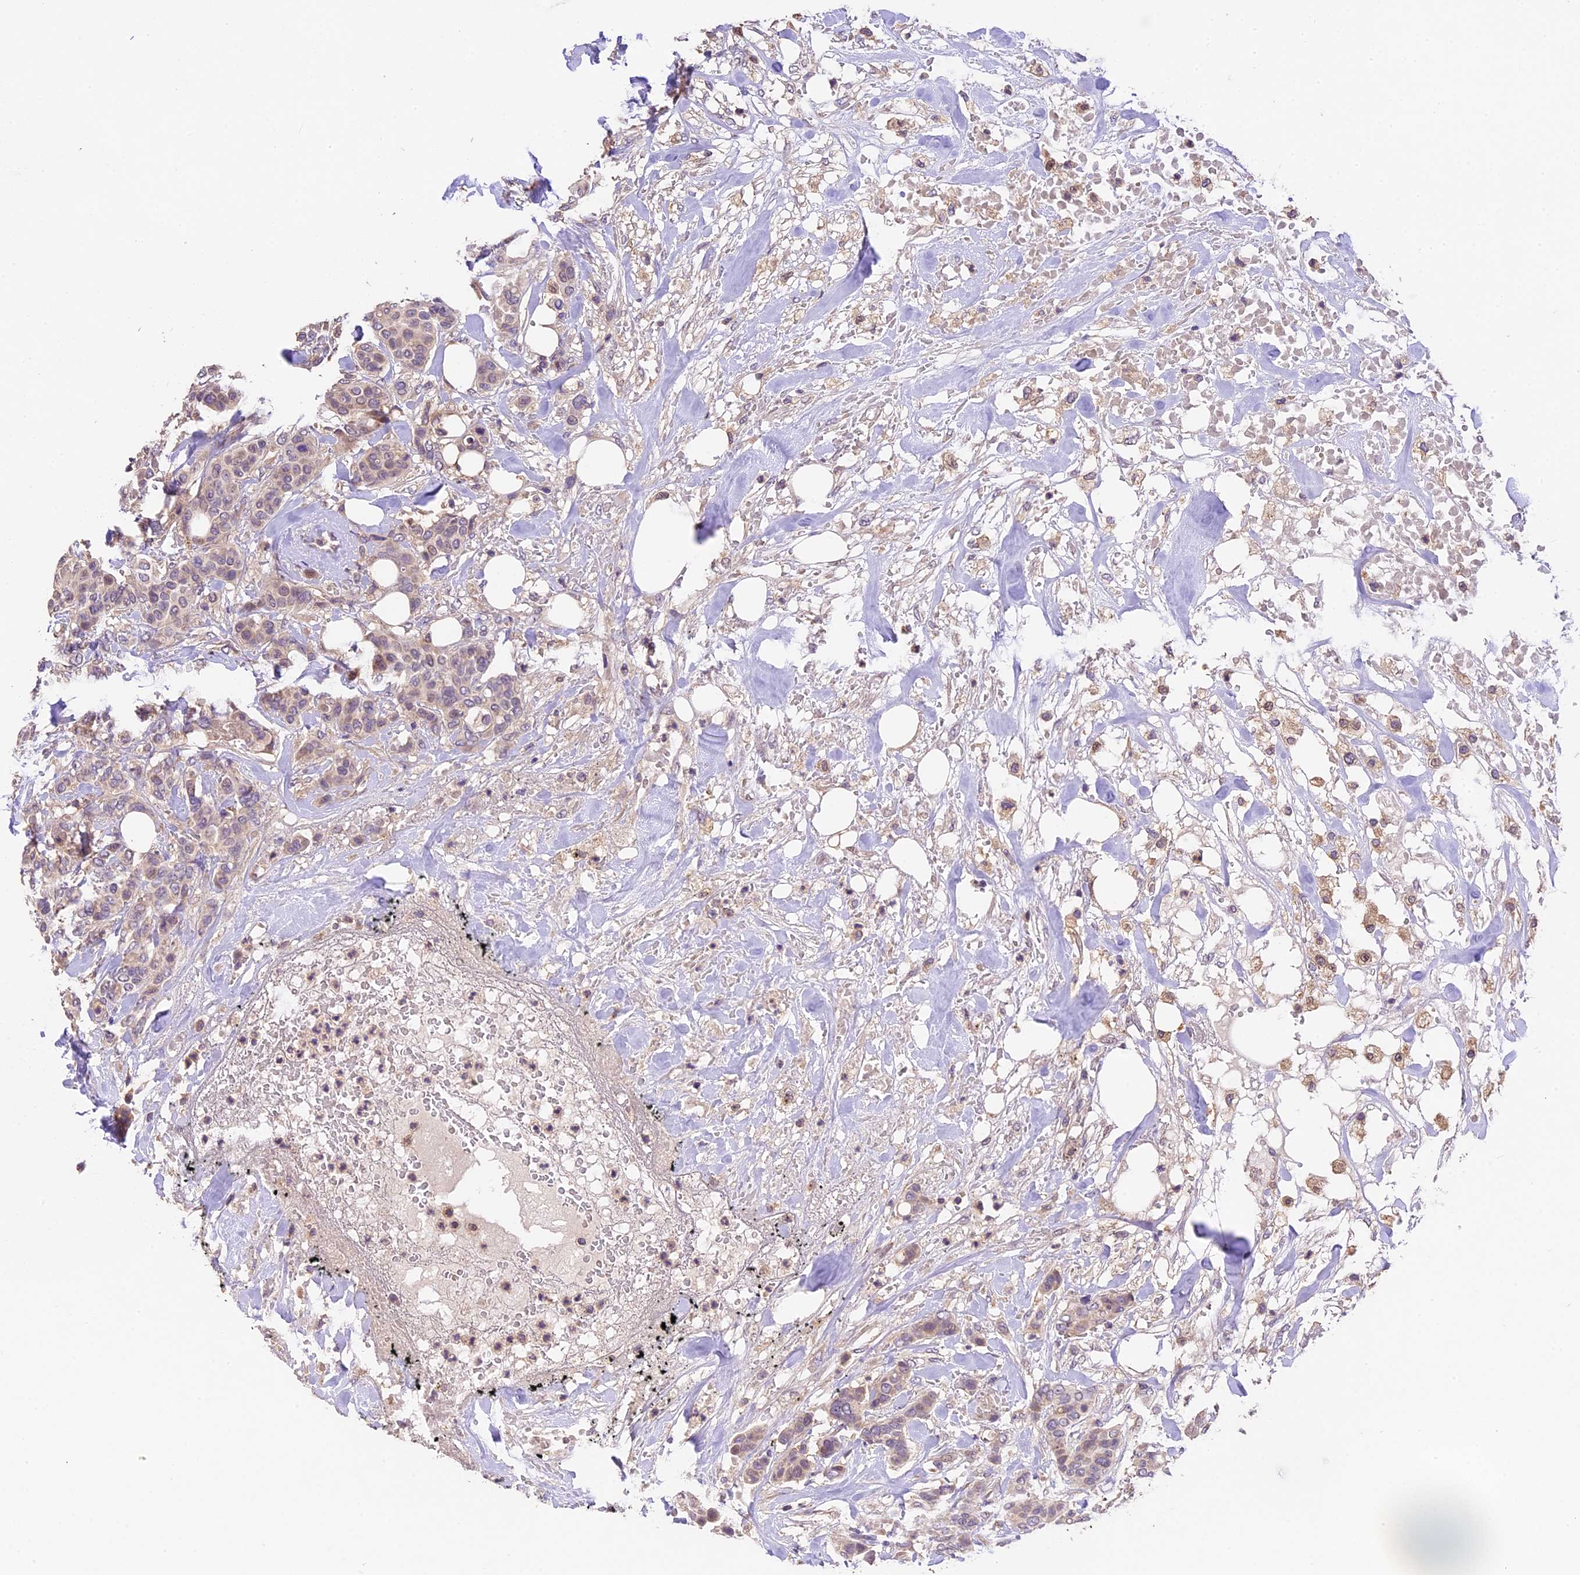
{"staining": {"intensity": "weak", "quantity": "<25%", "location": "cytoplasmic/membranous"}, "tissue": "breast cancer", "cell_type": "Tumor cells", "image_type": "cancer", "snomed": [{"axis": "morphology", "description": "Lobular carcinoma"}, {"axis": "topography", "description": "Breast"}], "caption": "Immunohistochemistry micrograph of neoplastic tissue: breast lobular carcinoma stained with DAB displays no significant protein expression in tumor cells.", "gene": "DGKH", "patient": {"sex": "female", "age": 51}}